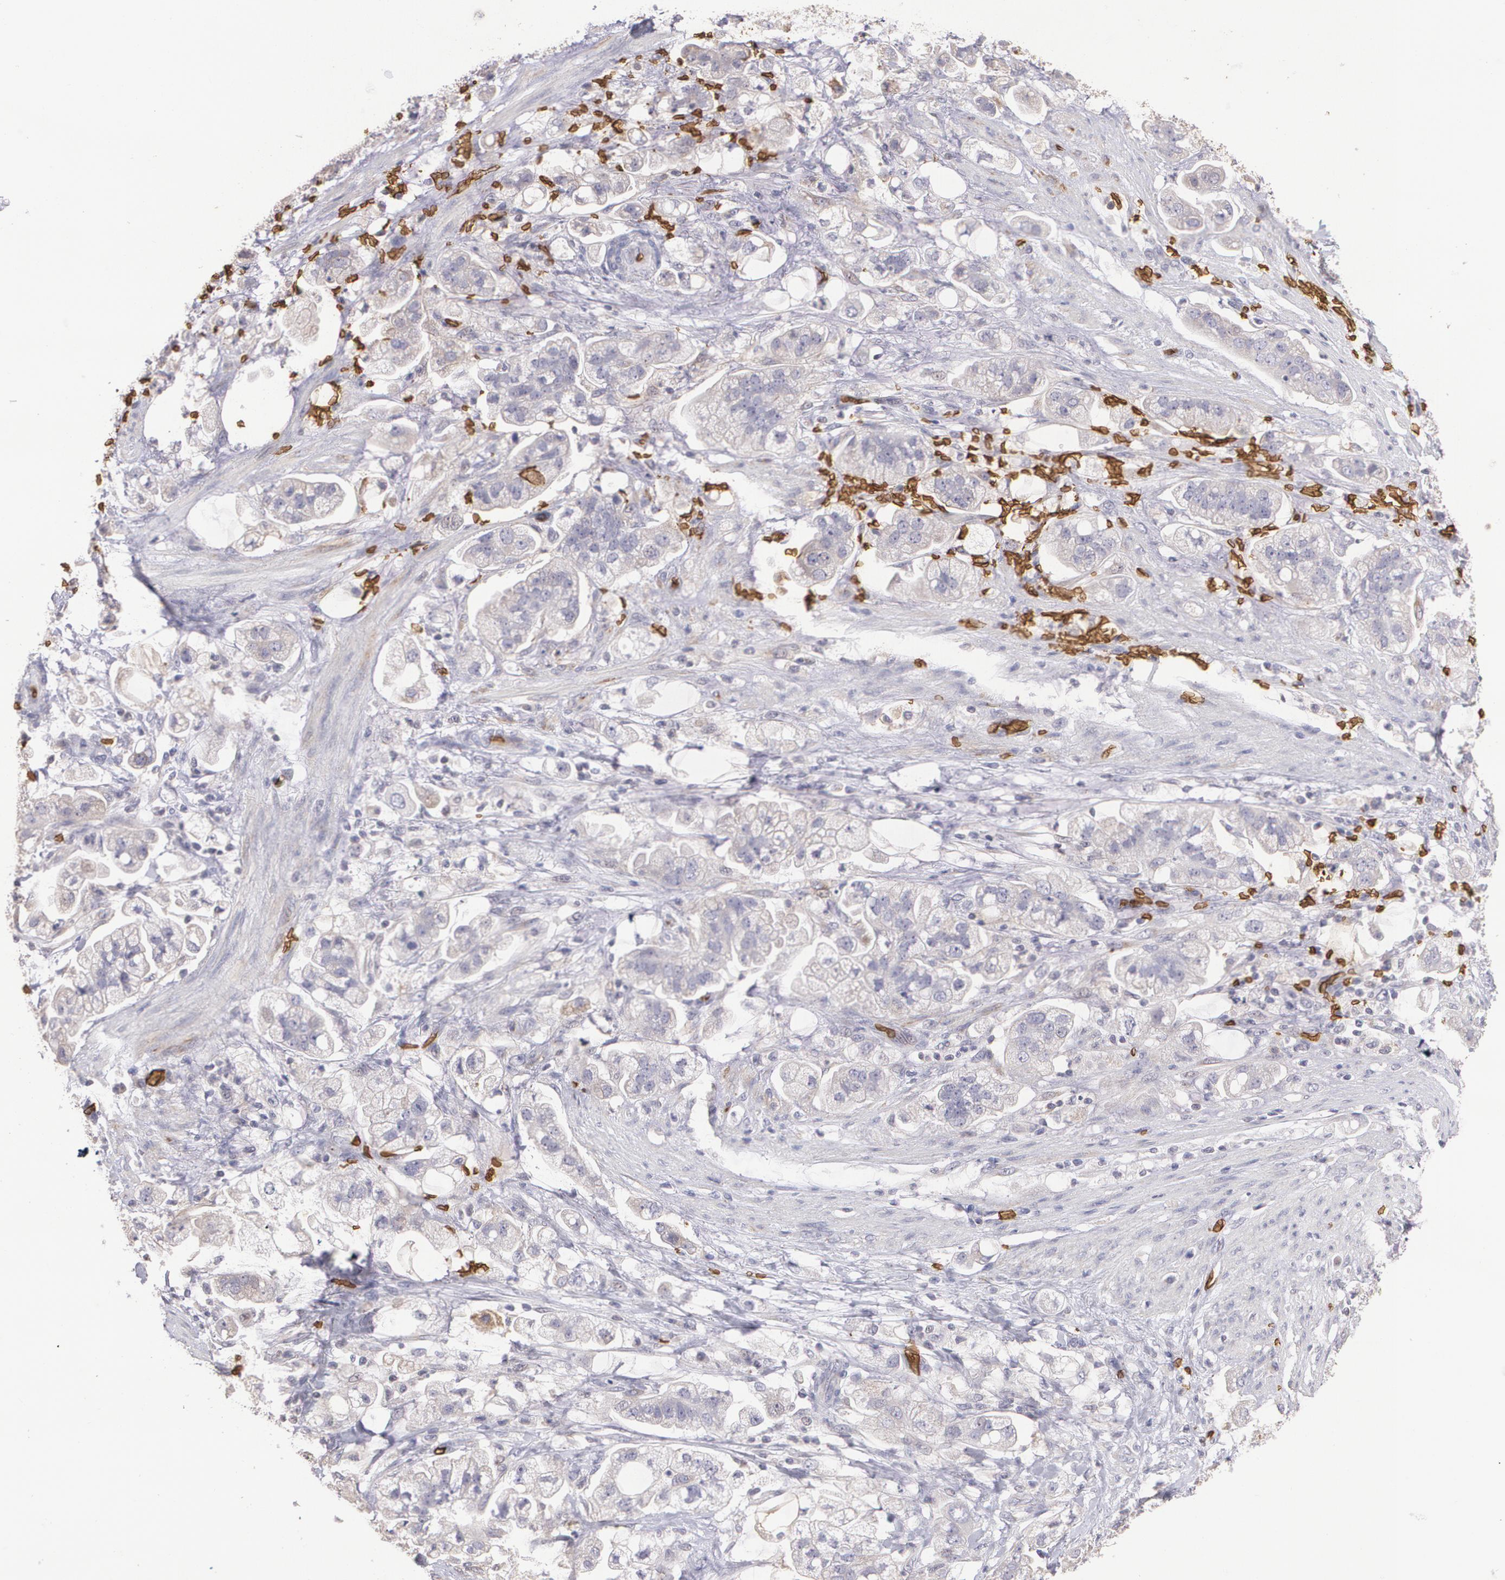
{"staining": {"intensity": "negative", "quantity": "none", "location": "none"}, "tissue": "stomach cancer", "cell_type": "Tumor cells", "image_type": "cancer", "snomed": [{"axis": "morphology", "description": "Adenocarcinoma, NOS"}, {"axis": "topography", "description": "Stomach"}], "caption": "Tumor cells show no significant protein staining in adenocarcinoma (stomach). (Stains: DAB immunohistochemistry (IHC) with hematoxylin counter stain, Microscopy: brightfield microscopy at high magnification).", "gene": "SLC2A1", "patient": {"sex": "male", "age": 62}}